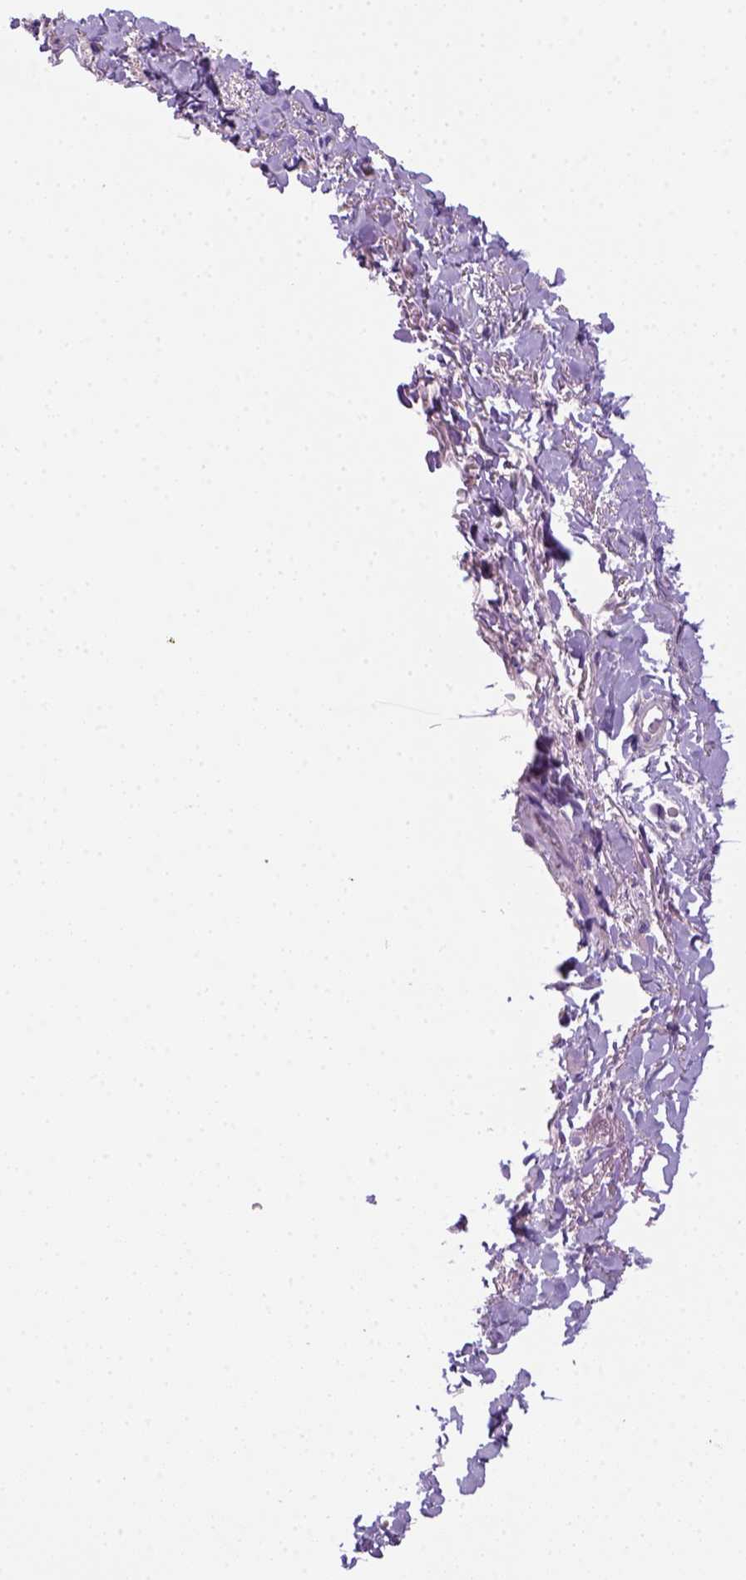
{"staining": {"intensity": "negative", "quantity": "none", "location": "none"}, "tissue": "adipose tissue", "cell_type": "Adipocytes", "image_type": "normal", "snomed": [{"axis": "morphology", "description": "Normal tissue, NOS"}, {"axis": "topography", "description": "Anal"}, {"axis": "topography", "description": "Peripheral nerve tissue"}], "caption": "Adipose tissue stained for a protein using immunohistochemistry exhibits no positivity adipocytes.", "gene": "ARHGEF33", "patient": {"sex": "male", "age": 53}}